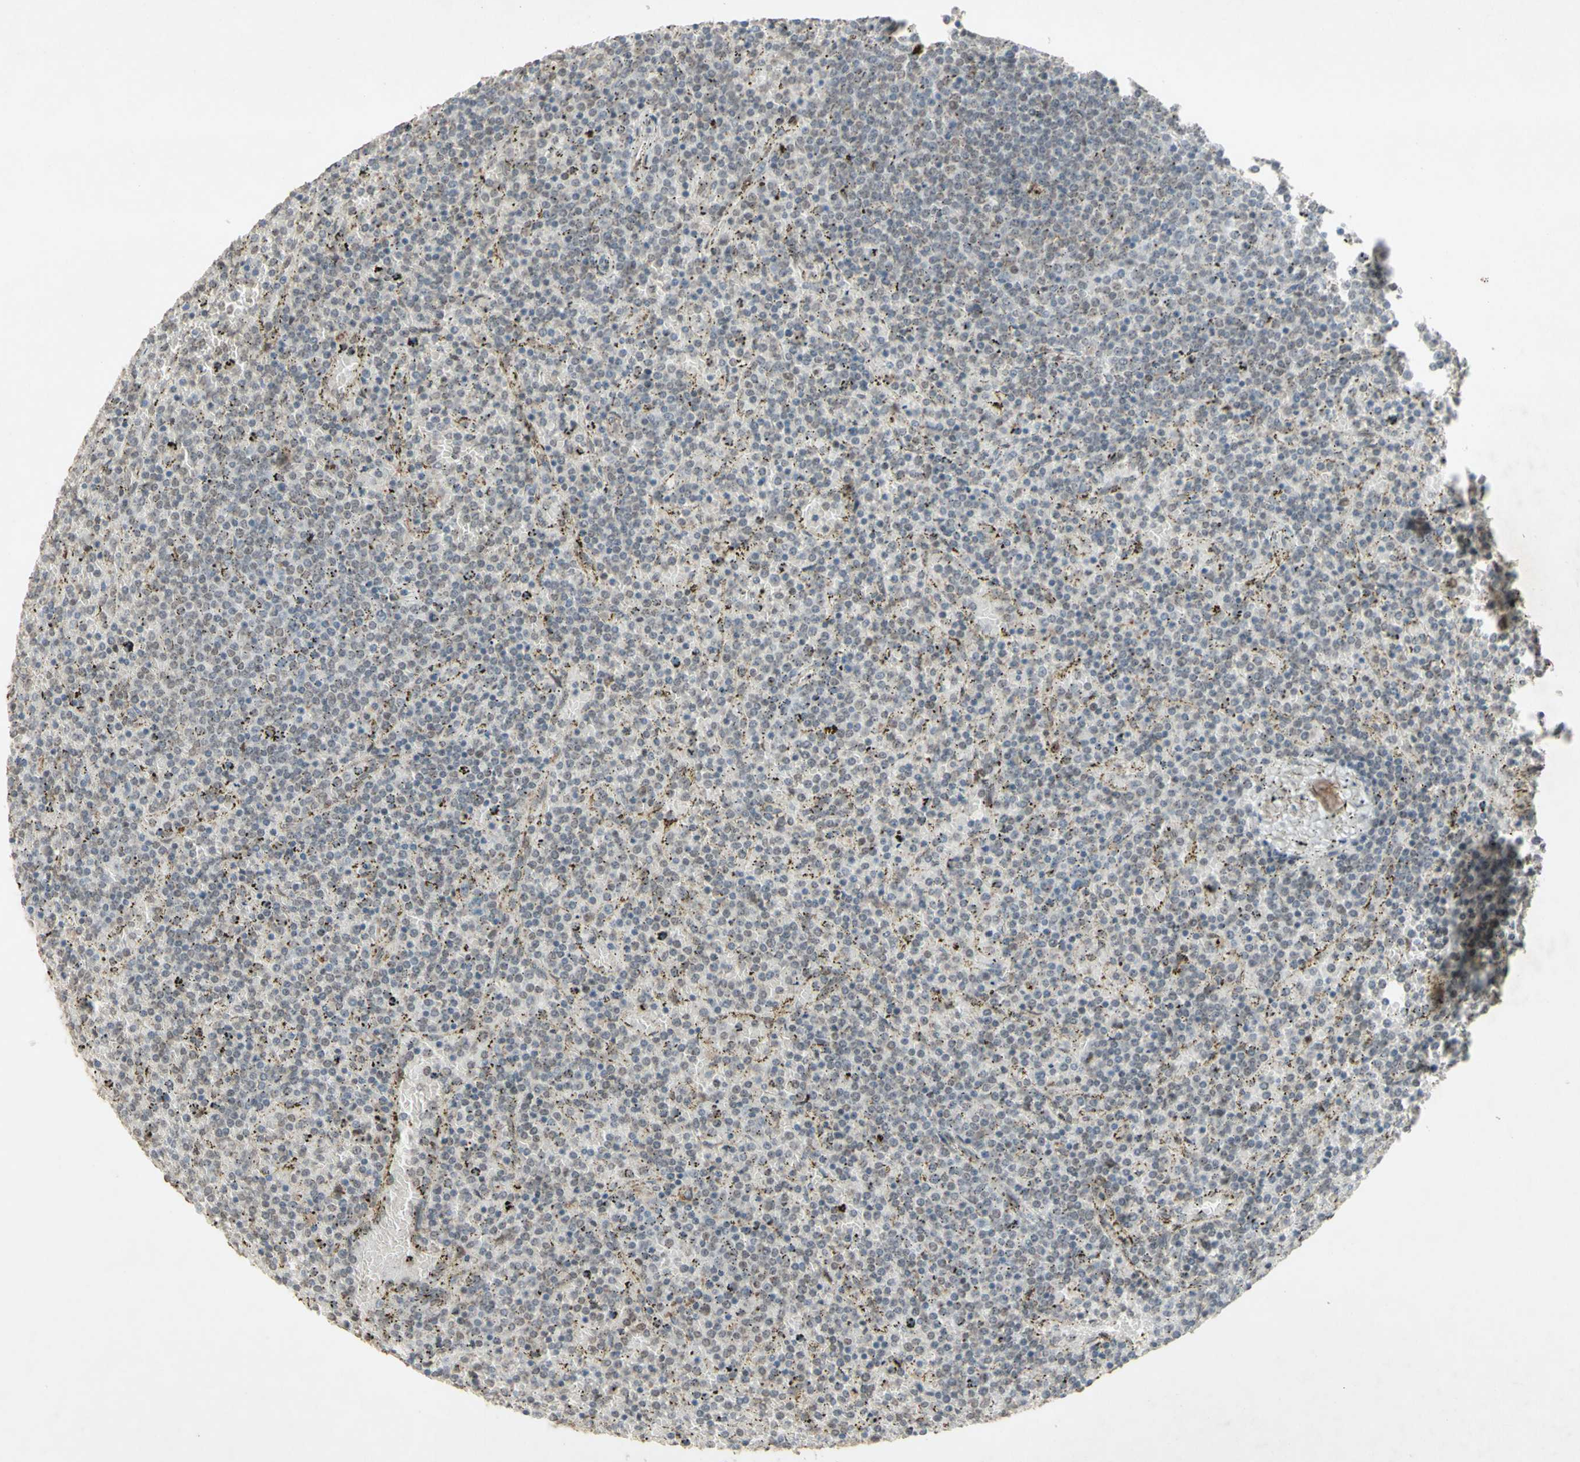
{"staining": {"intensity": "negative", "quantity": "none", "location": "none"}, "tissue": "lymphoma", "cell_type": "Tumor cells", "image_type": "cancer", "snomed": [{"axis": "morphology", "description": "Malignant lymphoma, non-Hodgkin's type, Low grade"}, {"axis": "topography", "description": "Spleen"}], "caption": "Image shows no significant protein staining in tumor cells of low-grade malignant lymphoma, non-Hodgkin's type.", "gene": "CENPB", "patient": {"sex": "female", "age": 77}}